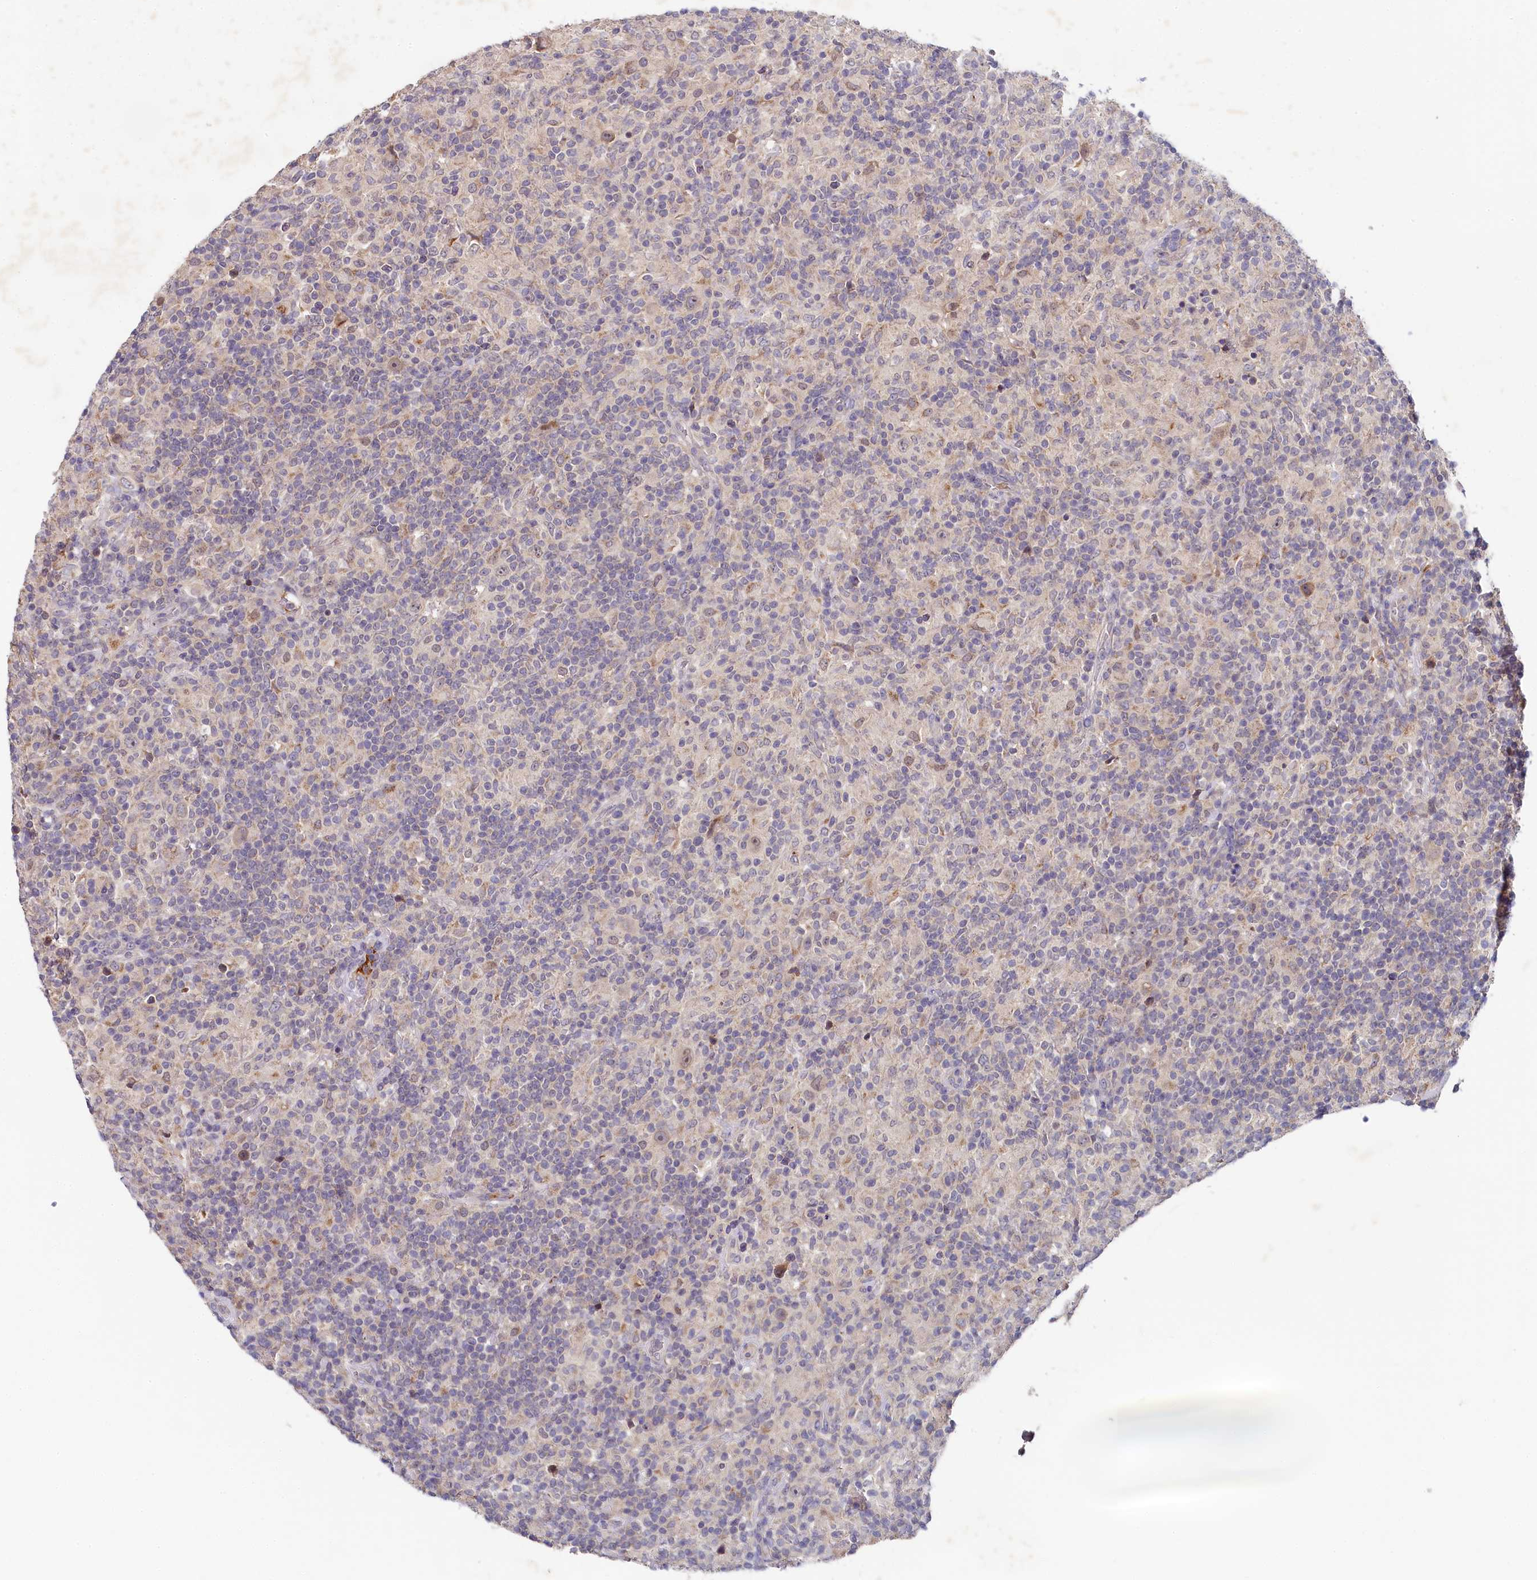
{"staining": {"intensity": "weak", "quantity": "<25%", "location": "cytoplasmic/membranous"}, "tissue": "lymphoma", "cell_type": "Tumor cells", "image_type": "cancer", "snomed": [{"axis": "morphology", "description": "Hodgkin's disease, NOS"}, {"axis": "topography", "description": "Lymph node"}], "caption": "Human Hodgkin's disease stained for a protein using IHC exhibits no expression in tumor cells.", "gene": "SPINK9", "patient": {"sex": "male", "age": 70}}